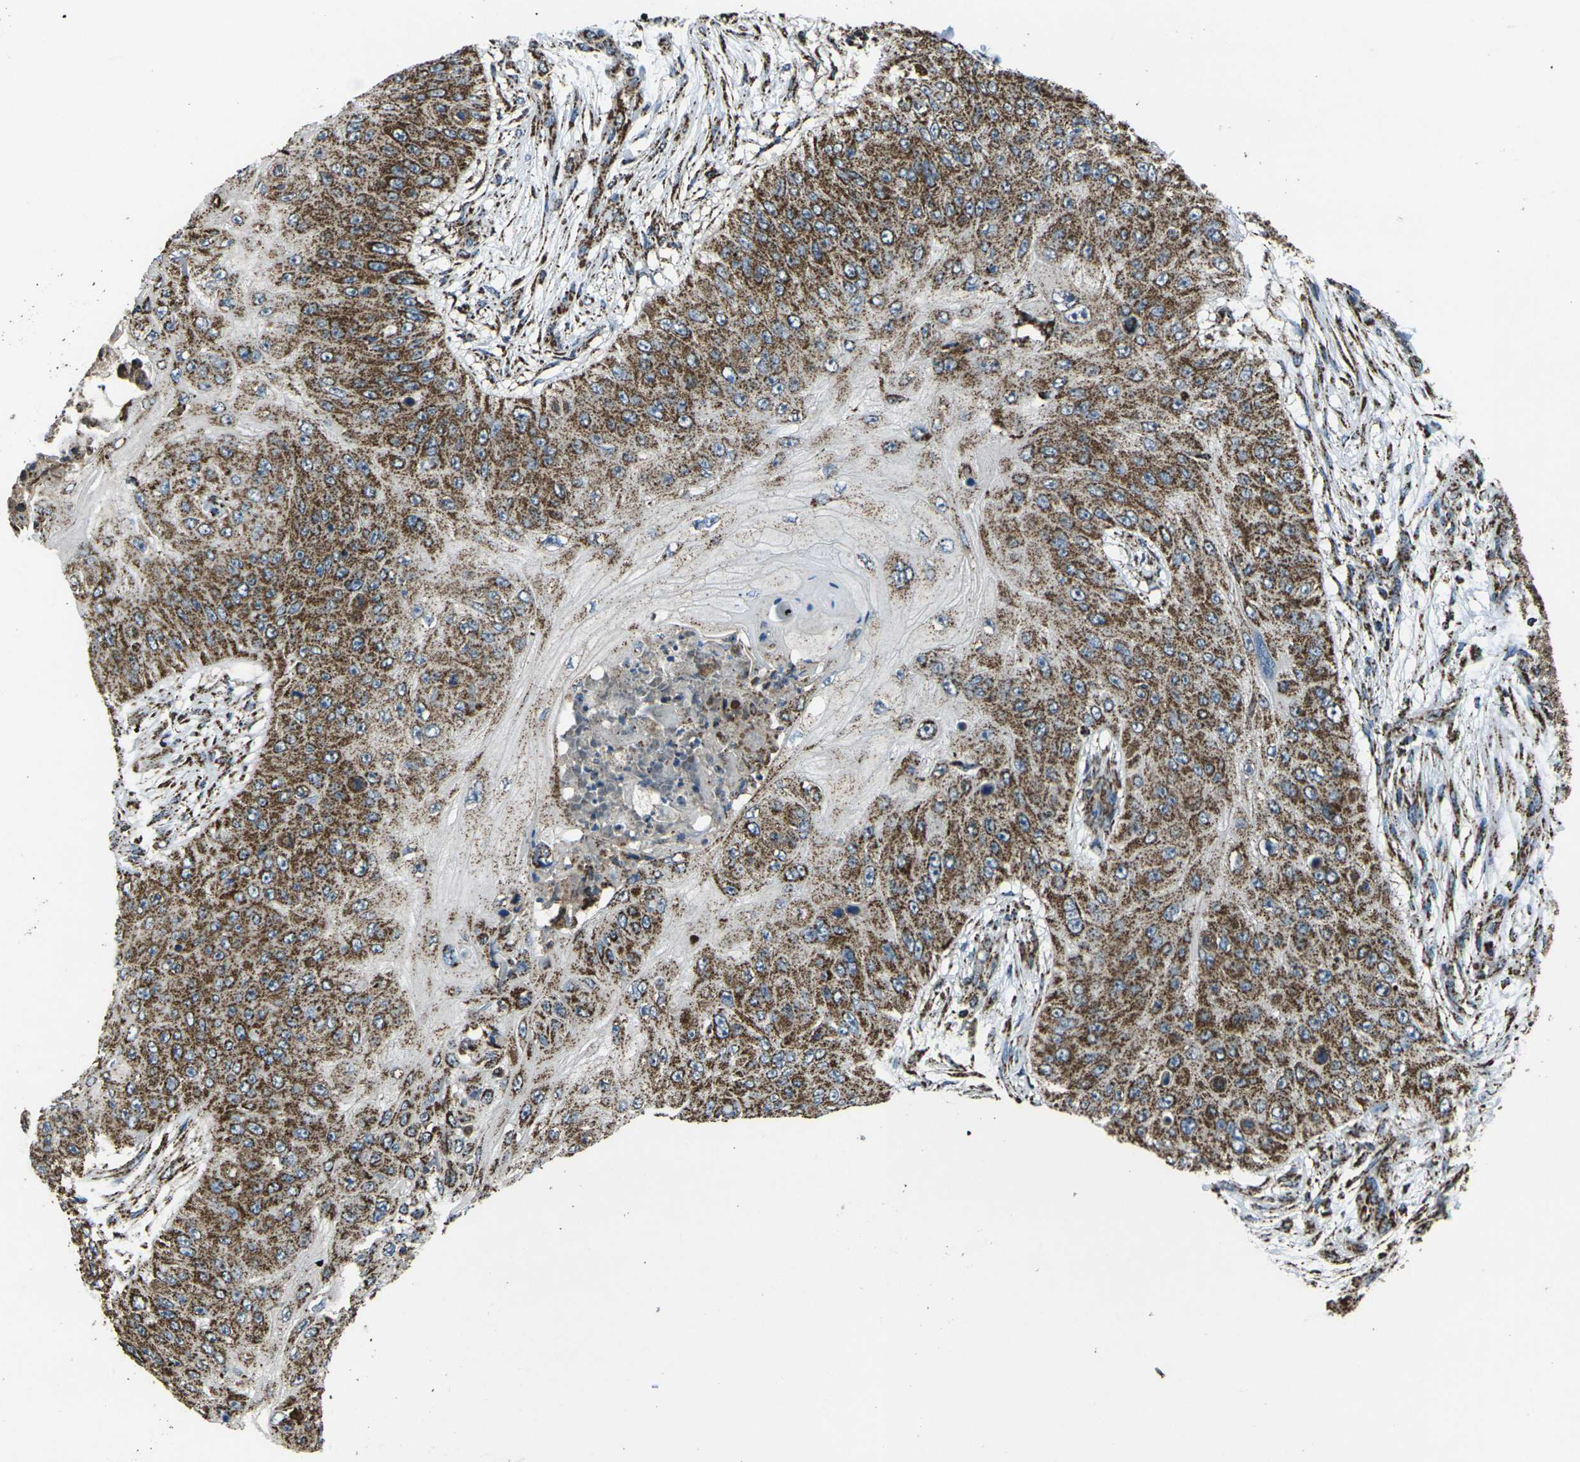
{"staining": {"intensity": "moderate", "quantity": ">75%", "location": "cytoplasmic/membranous"}, "tissue": "skin cancer", "cell_type": "Tumor cells", "image_type": "cancer", "snomed": [{"axis": "morphology", "description": "Squamous cell carcinoma, NOS"}, {"axis": "topography", "description": "Skin"}], "caption": "Protein positivity by immunohistochemistry (IHC) reveals moderate cytoplasmic/membranous staining in approximately >75% of tumor cells in squamous cell carcinoma (skin).", "gene": "KLHL5", "patient": {"sex": "female", "age": 80}}